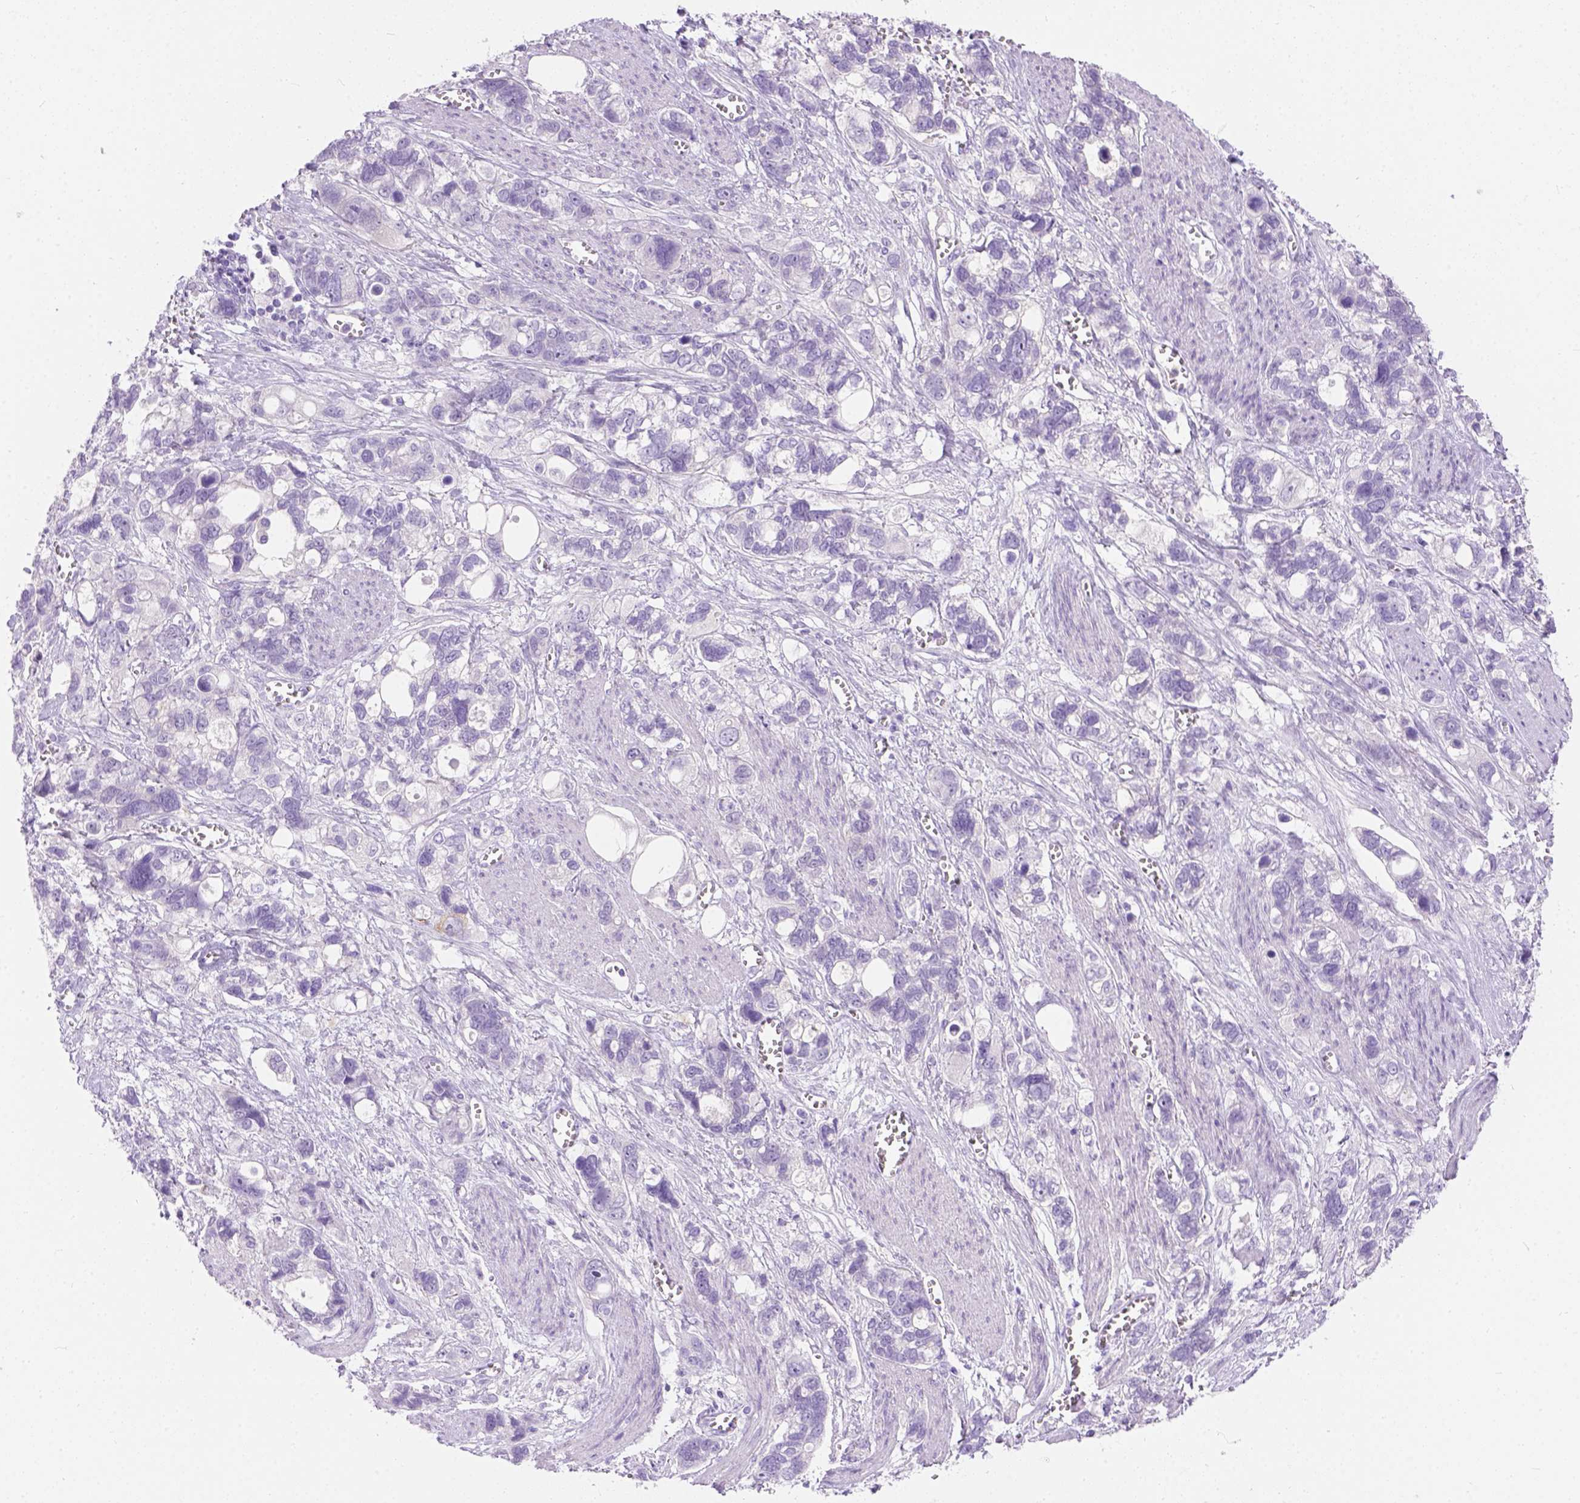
{"staining": {"intensity": "negative", "quantity": "none", "location": "none"}, "tissue": "stomach cancer", "cell_type": "Tumor cells", "image_type": "cancer", "snomed": [{"axis": "morphology", "description": "Adenocarcinoma, NOS"}, {"axis": "topography", "description": "Stomach, upper"}], "caption": "There is no significant positivity in tumor cells of stomach cancer (adenocarcinoma). The staining was performed using DAB to visualize the protein expression in brown, while the nuclei were stained in blue with hematoxylin (Magnification: 20x).", "gene": "TMEM38A", "patient": {"sex": "female", "age": 81}}